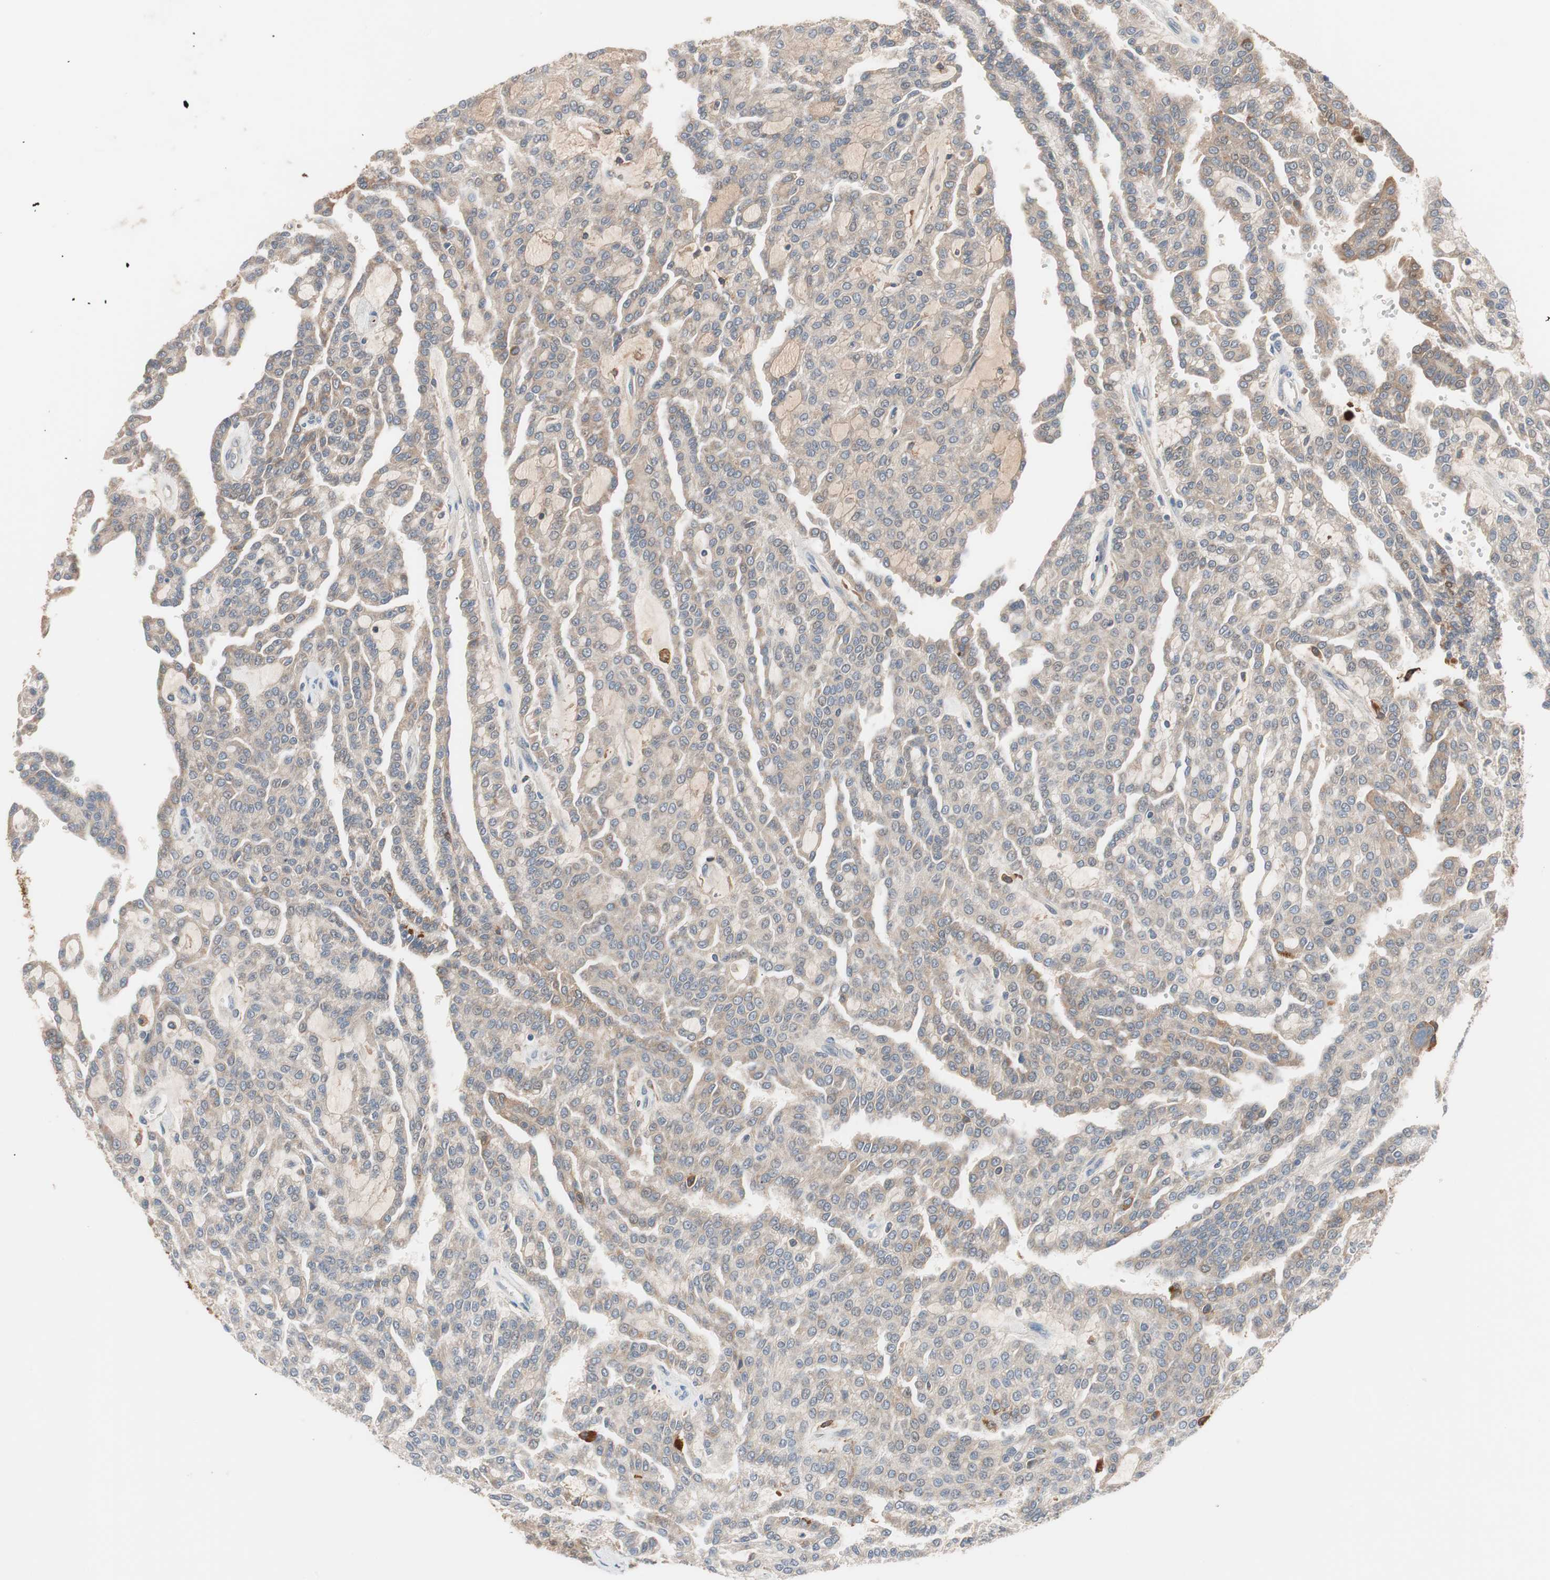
{"staining": {"intensity": "moderate", "quantity": ">75%", "location": "cytoplasmic/membranous"}, "tissue": "renal cancer", "cell_type": "Tumor cells", "image_type": "cancer", "snomed": [{"axis": "morphology", "description": "Adenocarcinoma, NOS"}, {"axis": "topography", "description": "Kidney"}], "caption": "Immunohistochemistry image of neoplastic tissue: human renal cancer stained using immunohistochemistry reveals medium levels of moderate protein expression localized specifically in the cytoplasmic/membranous of tumor cells, appearing as a cytoplasmic/membranous brown color.", "gene": "HMBS", "patient": {"sex": "male", "age": 63}}